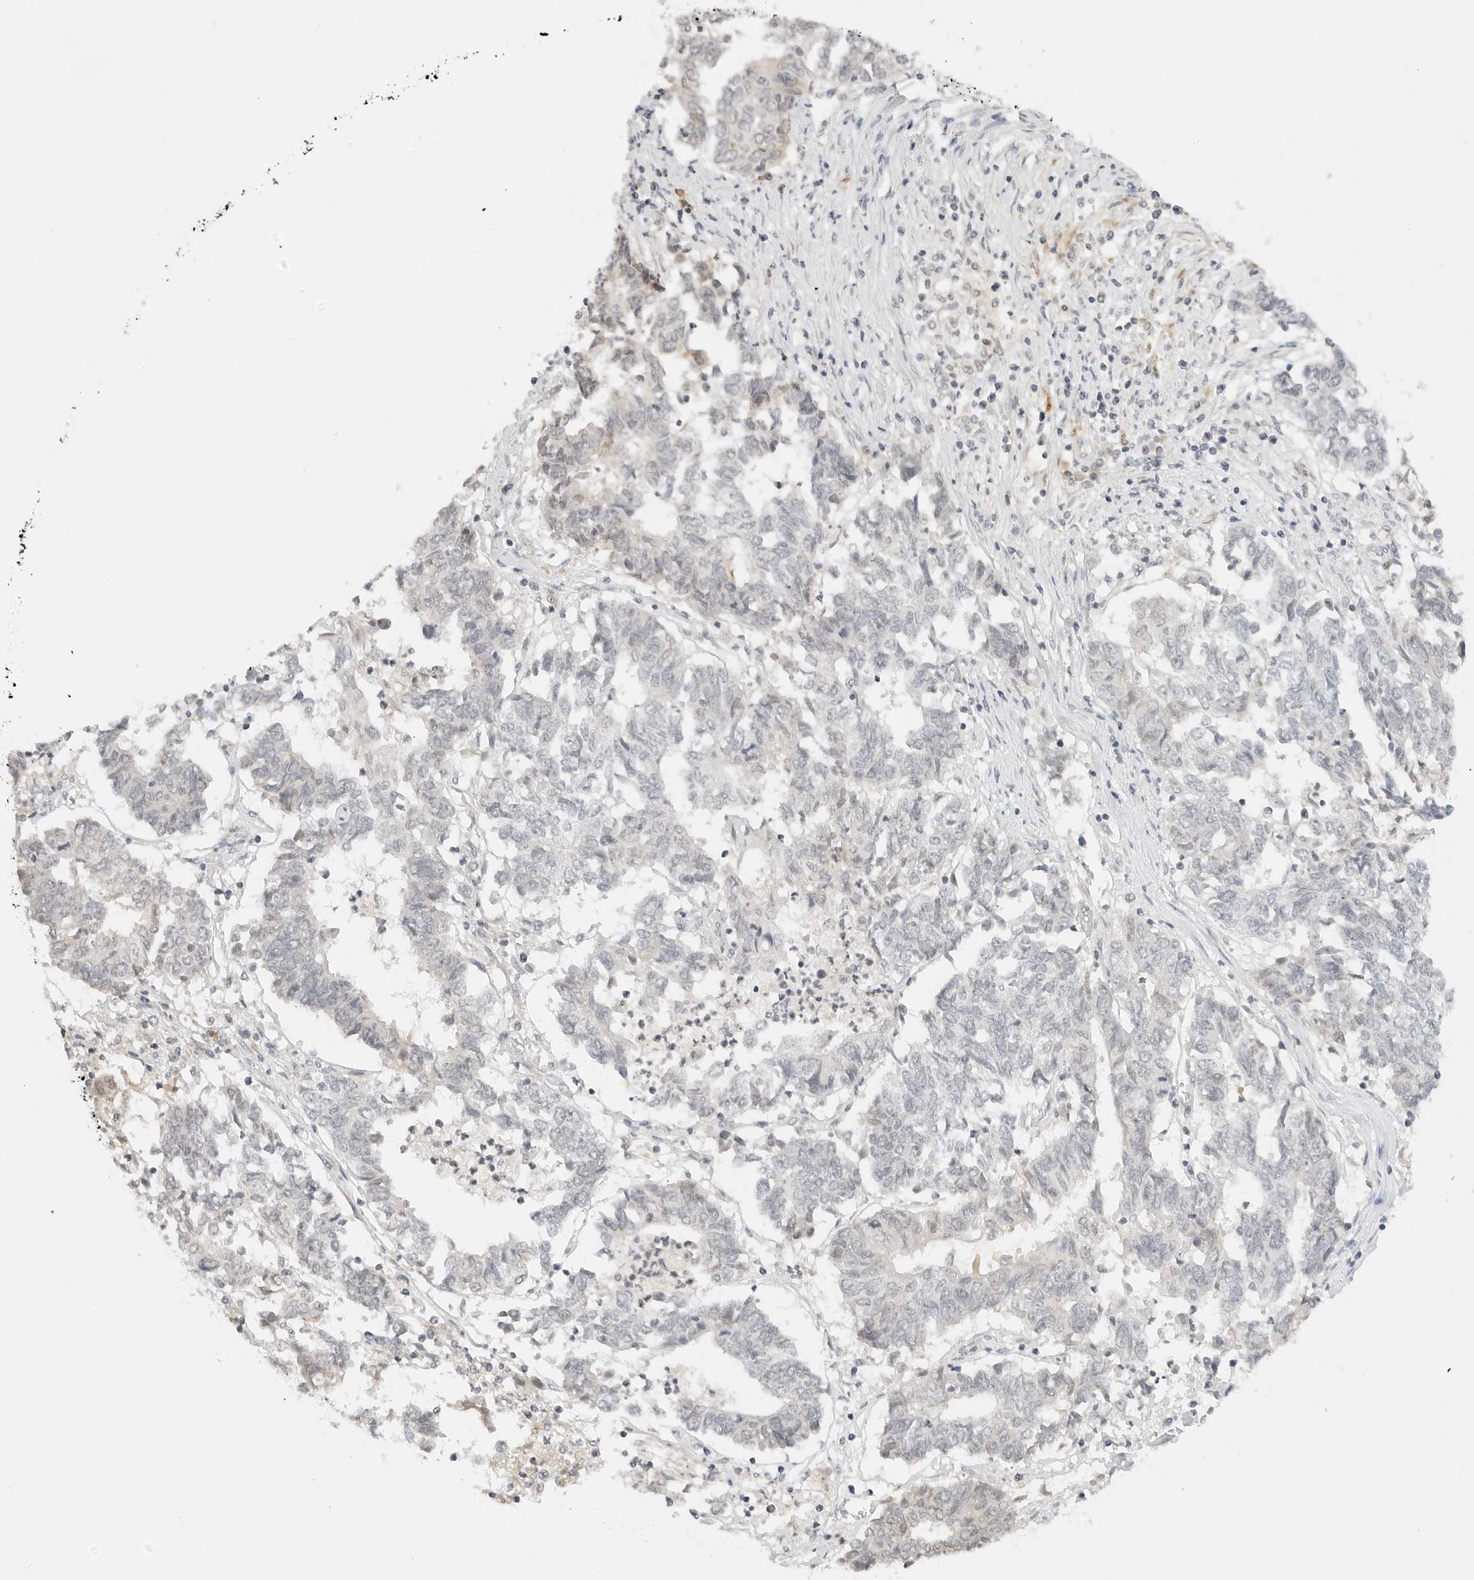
{"staining": {"intensity": "negative", "quantity": "none", "location": "none"}, "tissue": "endometrial cancer", "cell_type": "Tumor cells", "image_type": "cancer", "snomed": [{"axis": "morphology", "description": "Adenocarcinoma, NOS"}, {"axis": "topography", "description": "Endometrium"}], "caption": "Image shows no significant protein positivity in tumor cells of endometrial cancer (adenocarcinoma). (DAB (3,3'-diaminobenzidine) IHC with hematoxylin counter stain).", "gene": "NEO1", "patient": {"sex": "female", "age": 80}}